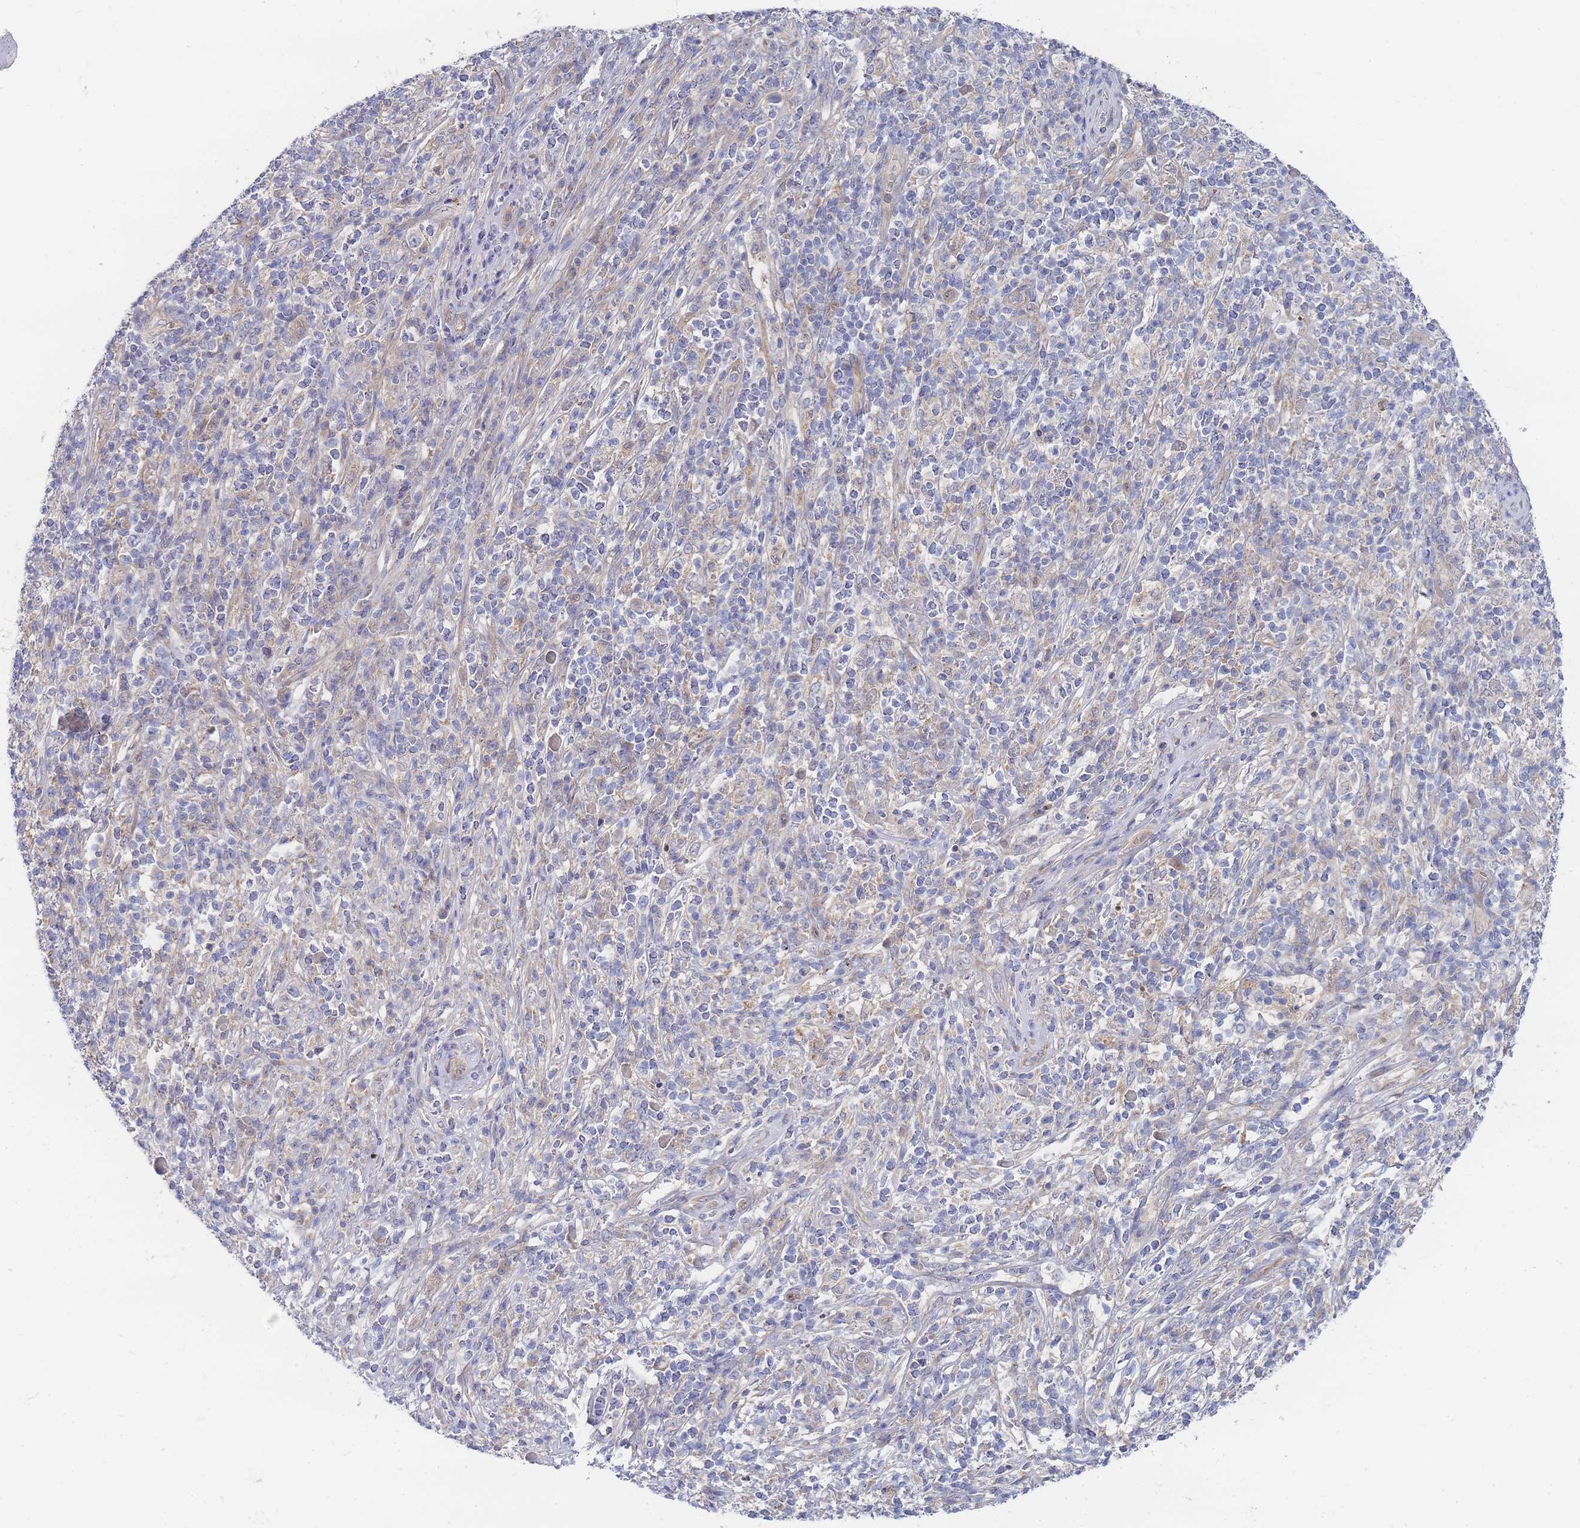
{"staining": {"intensity": "weak", "quantity": "<25%", "location": "cytoplasmic/membranous"}, "tissue": "melanoma", "cell_type": "Tumor cells", "image_type": "cancer", "snomed": [{"axis": "morphology", "description": "Malignant melanoma, NOS"}, {"axis": "topography", "description": "Skin"}], "caption": "Human malignant melanoma stained for a protein using immunohistochemistry displays no staining in tumor cells.", "gene": "NUB1", "patient": {"sex": "male", "age": 66}}